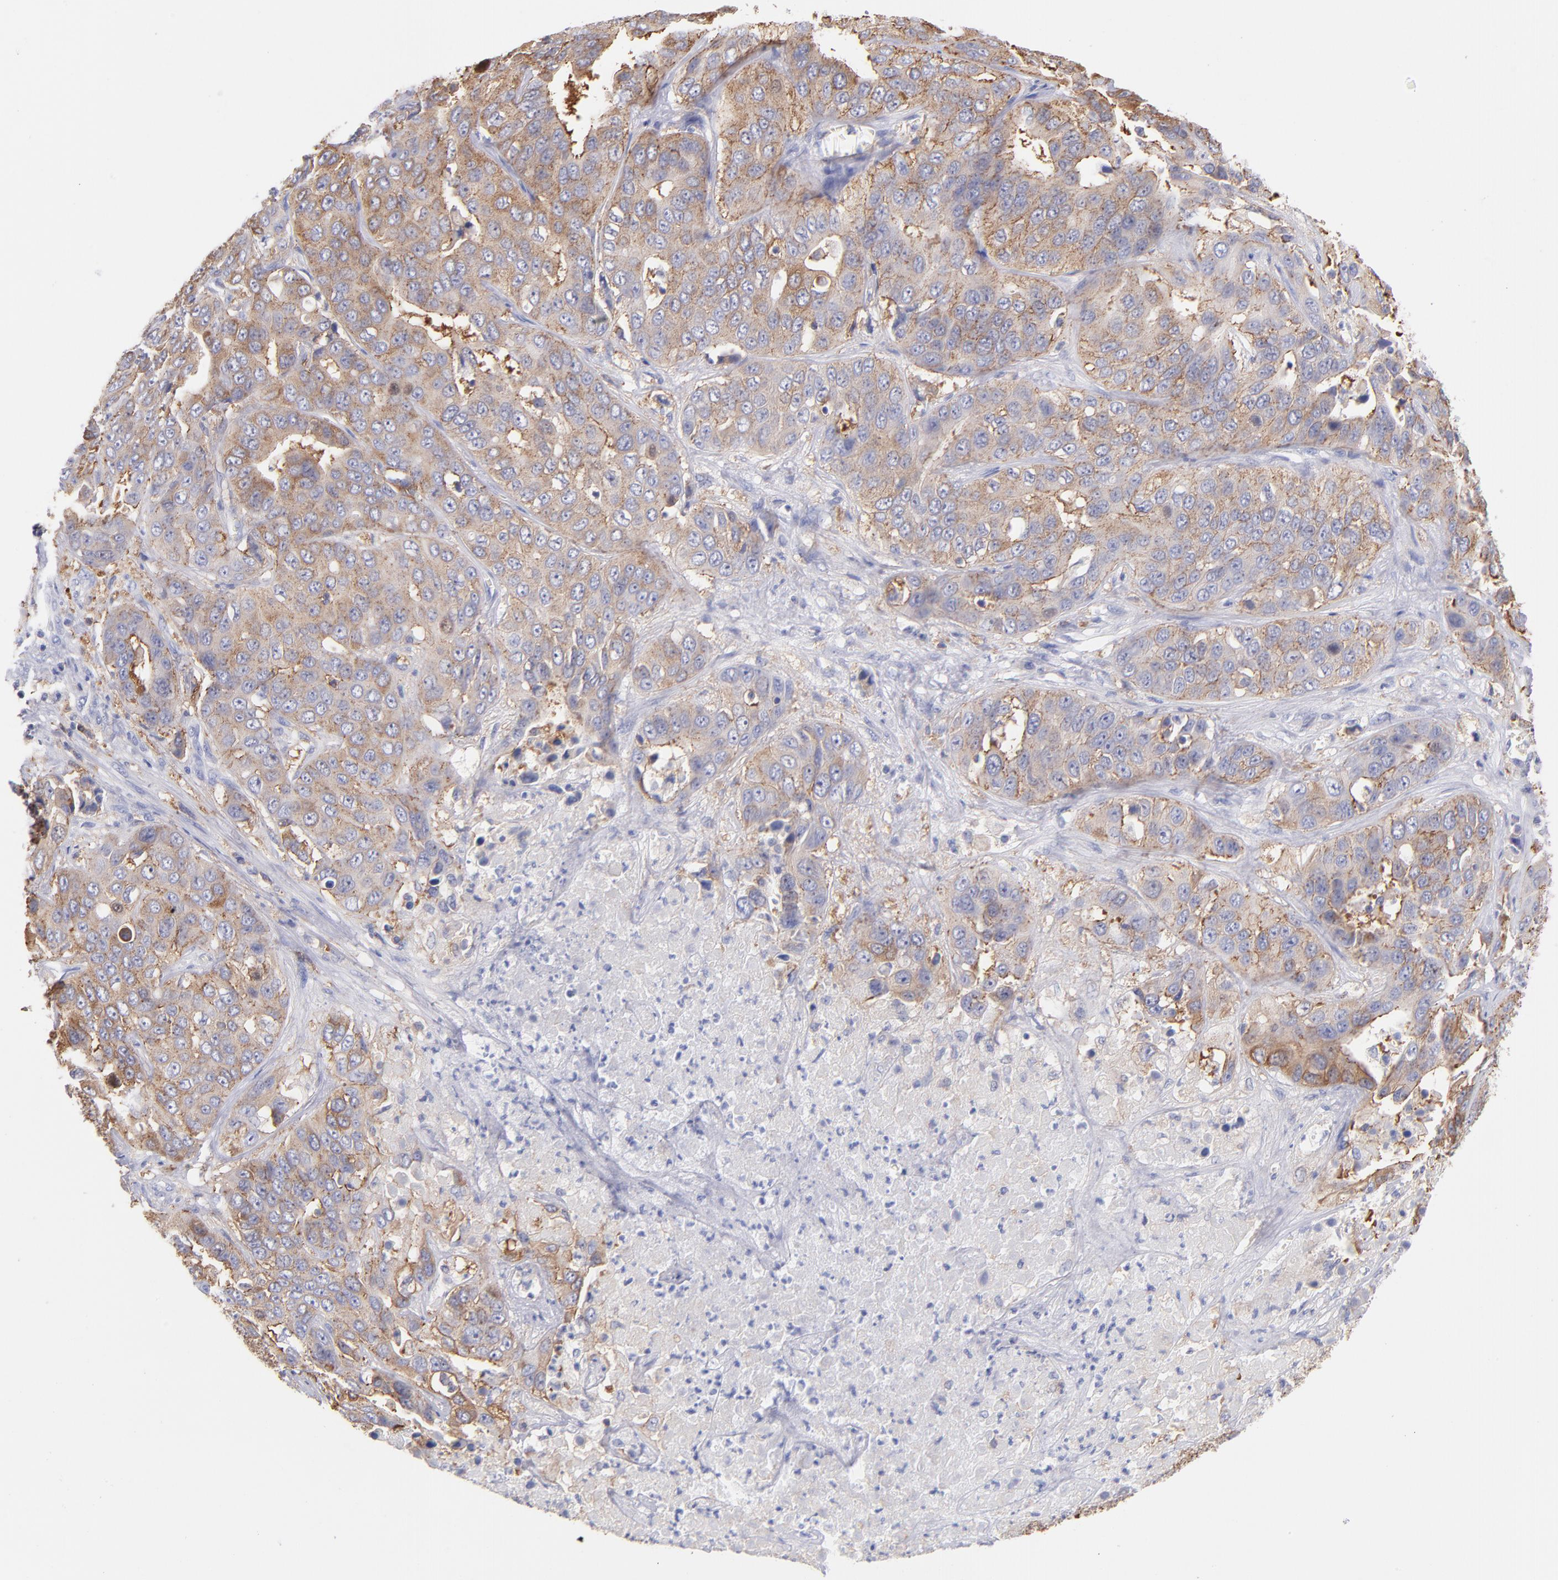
{"staining": {"intensity": "moderate", "quantity": ">75%", "location": "cytoplasmic/membranous"}, "tissue": "liver cancer", "cell_type": "Tumor cells", "image_type": "cancer", "snomed": [{"axis": "morphology", "description": "Cholangiocarcinoma"}, {"axis": "topography", "description": "Liver"}], "caption": "An immunohistochemistry photomicrograph of neoplastic tissue is shown. Protein staining in brown labels moderate cytoplasmic/membranous positivity in liver cancer (cholangiocarcinoma) within tumor cells.", "gene": "PRKCA", "patient": {"sex": "female", "age": 52}}